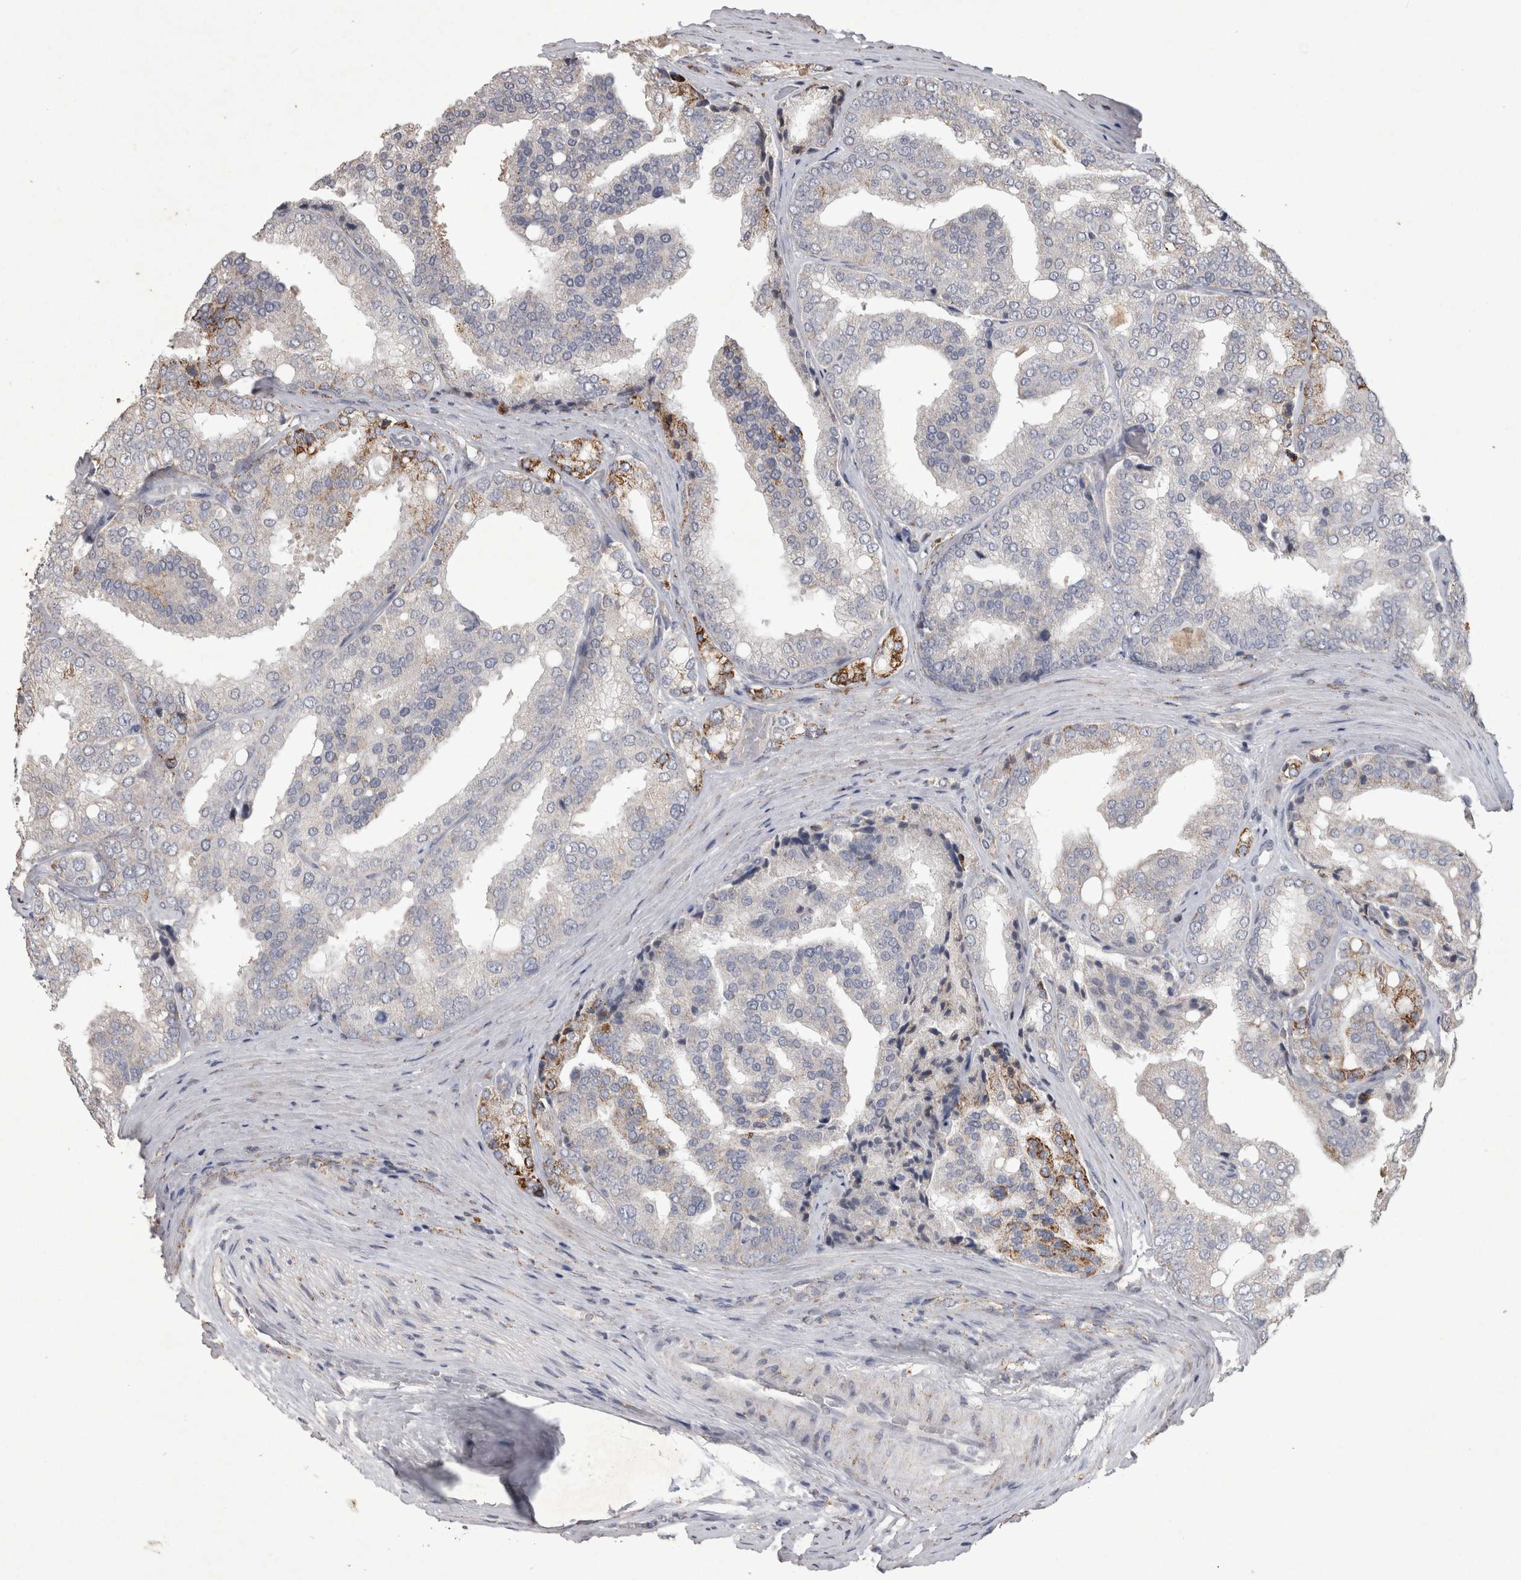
{"staining": {"intensity": "negative", "quantity": "none", "location": "none"}, "tissue": "prostate cancer", "cell_type": "Tumor cells", "image_type": "cancer", "snomed": [{"axis": "morphology", "description": "Adenocarcinoma, High grade"}, {"axis": "topography", "description": "Prostate"}], "caption": "This is a image of IHC staining of high-grade adenocarcinoma (prostate), which shows no expression in tumor cells.", "gene": "DKK3", "patient": {"sex": "male", "age": 50}}